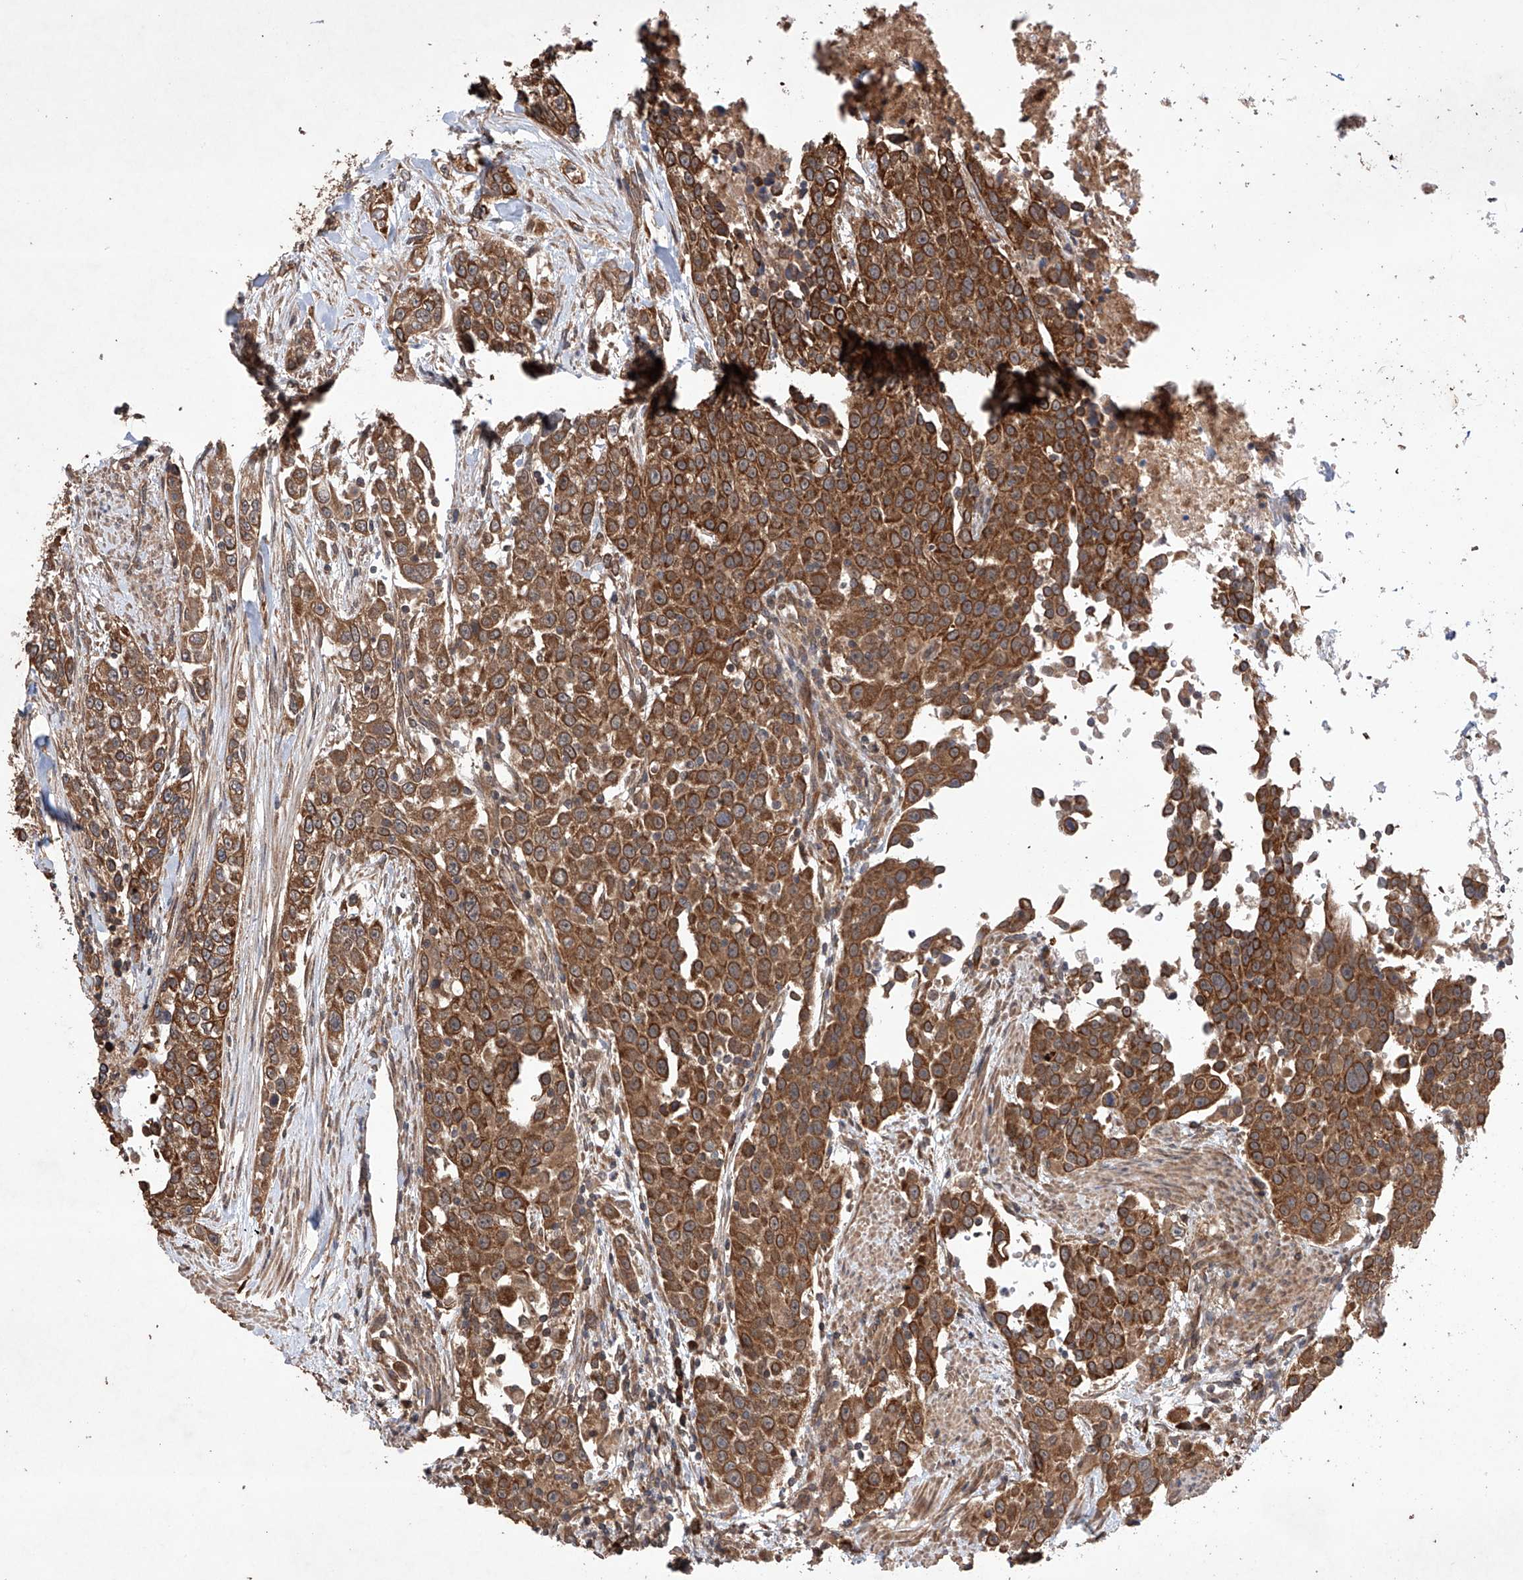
{"staining": {"intensity": "strong", "quantity": ">75%", "location": "cytoplasmic/membranous"}, "tissue": "urothelial cancer", "cell_type": "Tumor cells", "image_type": "cancer", "snomed": [{"axis": "morphology", "description": "Urothelial carcinoma, High grade"}, {"axis": "topography", "description": "Urinary bladder"}], "caption": "Brown immunohistochemical staining in human urothelial cancer displays strong cytoplasmic/membranous positivity in about >75% of tumor cells.", "gene": "LURAP1", "patient": {"sex": "female", "age": 80}}